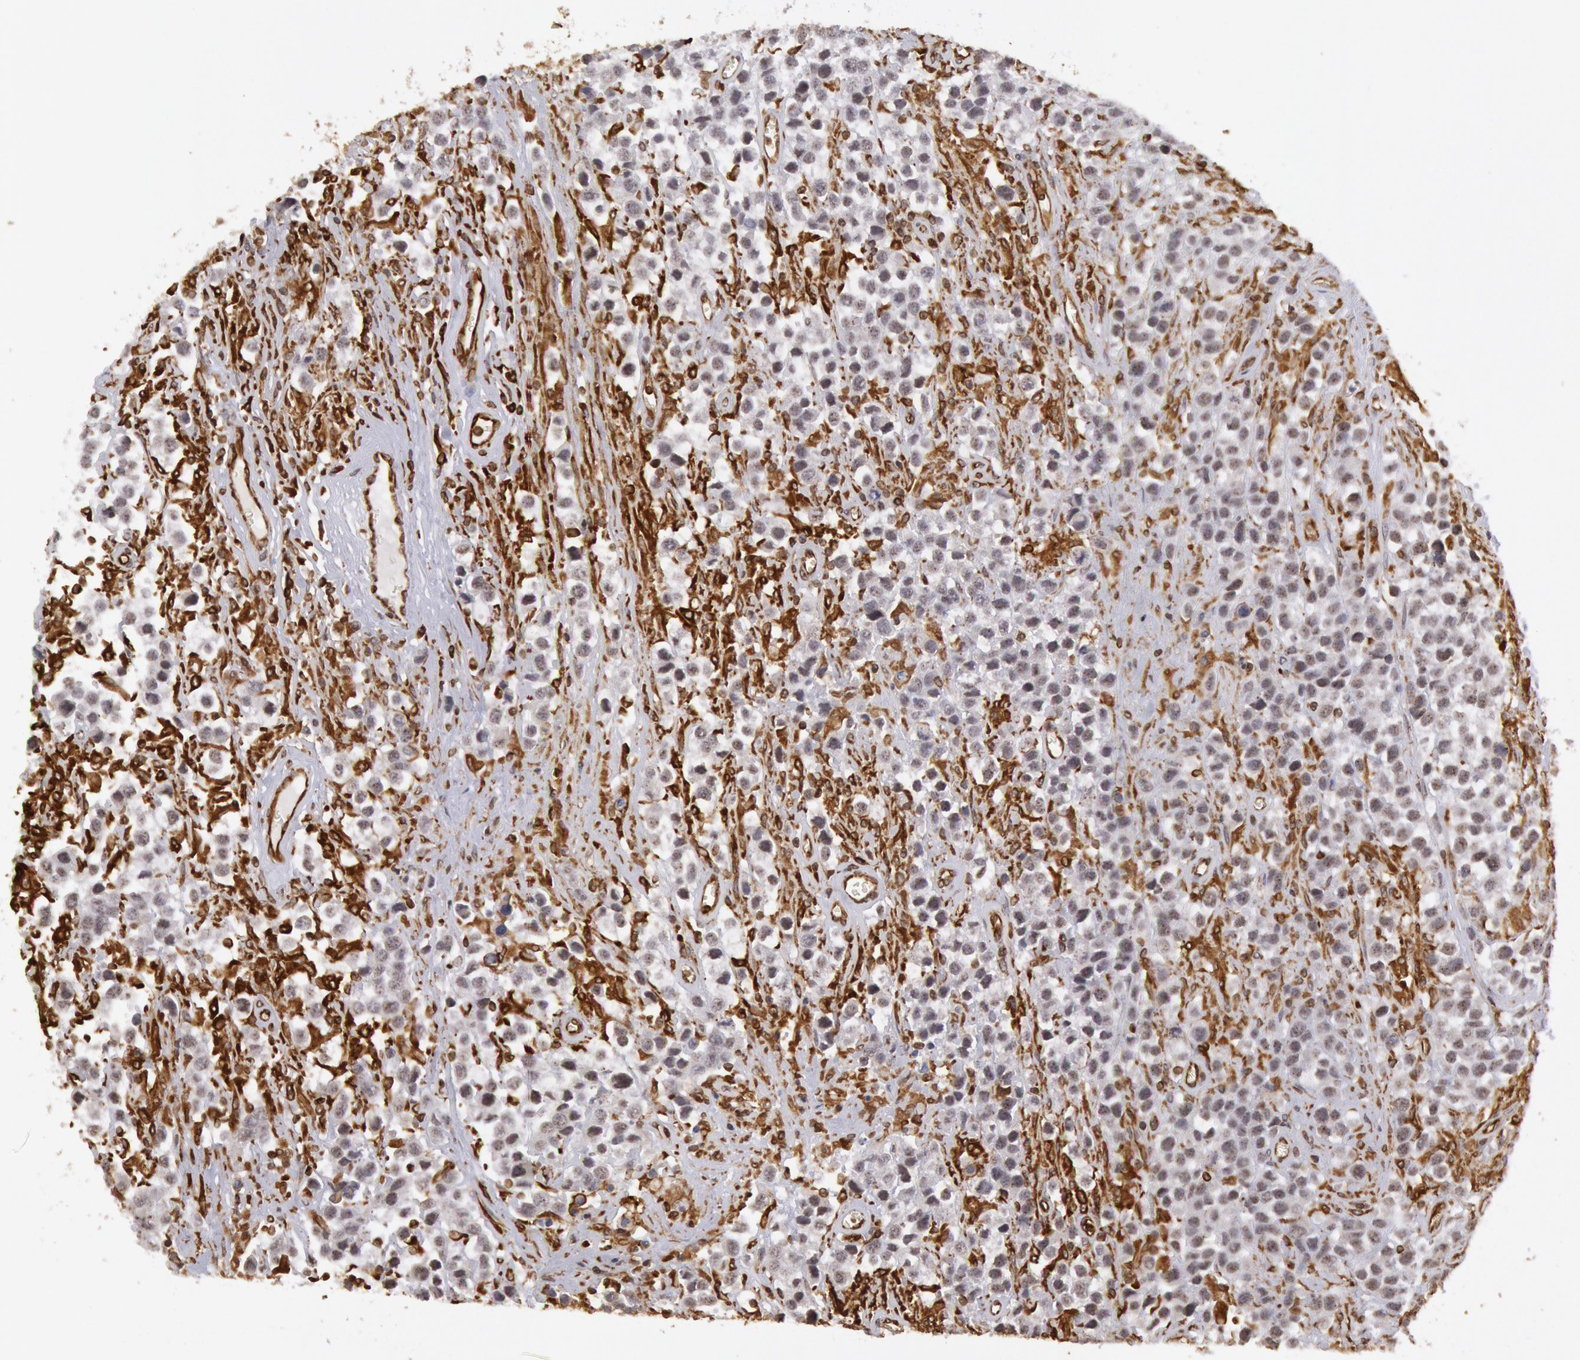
{"staining": {"intensity": "strong", "quantity": "<25%", "location": "cytoplasmic/membranous"}, "tissue": "testis cancer", "cell_type": "Tumor cells", "image_type": "cancer", "snomed": [{"axis": "morphology", "description": "Seminoma, NOS"}, {"axis": "topography", "description": "Testis"}], "caption": "The histopathology image shows a brown stain indicating the presence of a protein in the cytoplasmic/membranous of tumor cells in testis cancer (seminoma).", "gene": "TAP2", "patient": {"sex": "male", "age": 43}}